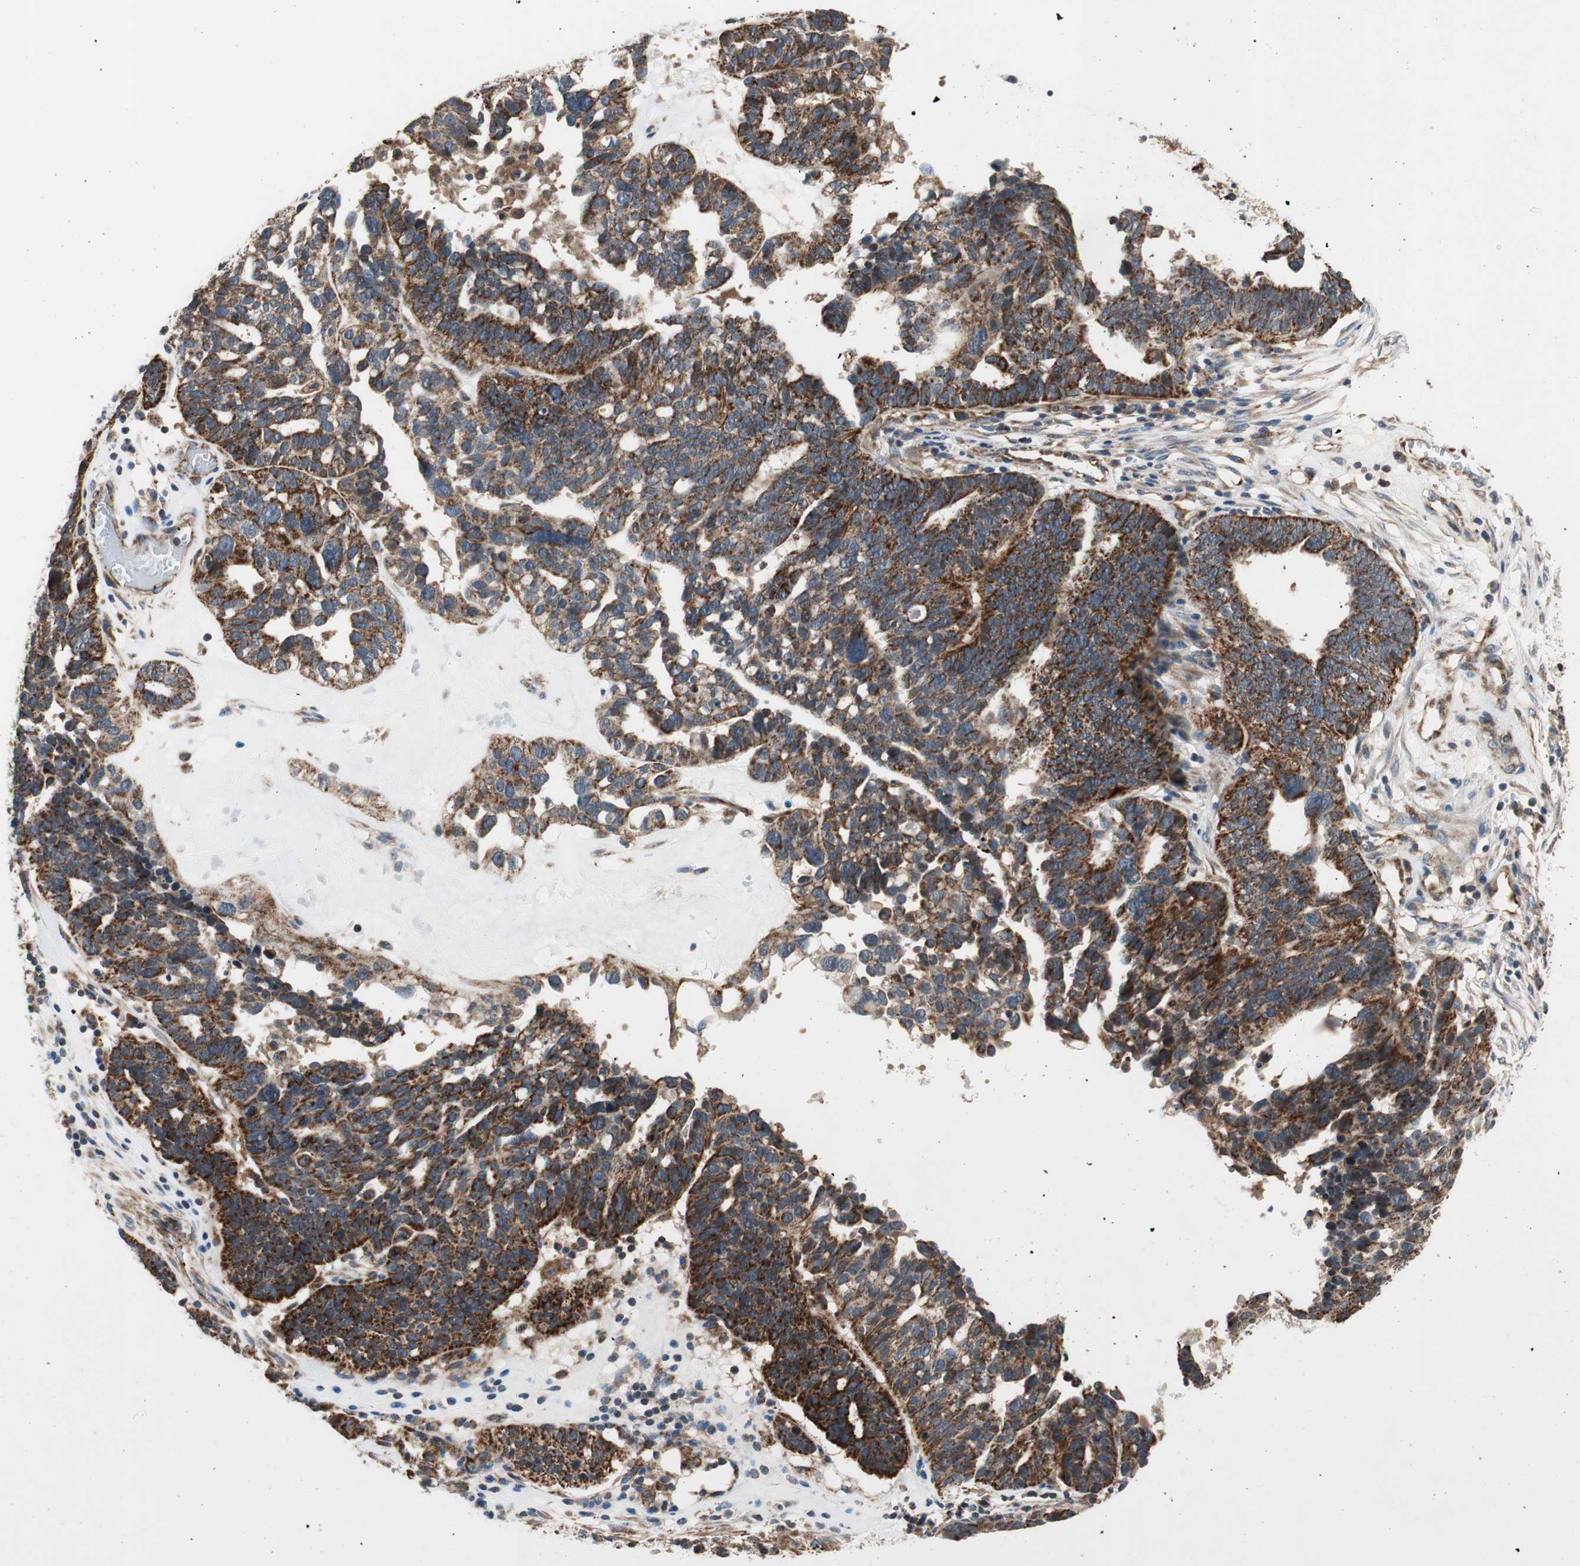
{"staining": {"intensity": "strong", "quantity": ">75%", "location": "cytoplasmic/membranous"}, "tissue": "ovarian cancer", "cell_type": "Tumor cells", "image_type": "cancer", "snomed": [{"axis": "morphology", "description": "Cystadenocarcinoma, serous, NOS"}, {"axis": "topography", "description": "Ovary"}], "caption": "Protein staining of serous cystadenocarcinoma (ovarian) tissue reveals strong cytoplasmic/membranous staining in approximately >75% of tumor cells.", "gene": "AKAP1", "patient": {"sex": "female", "age": 59}}